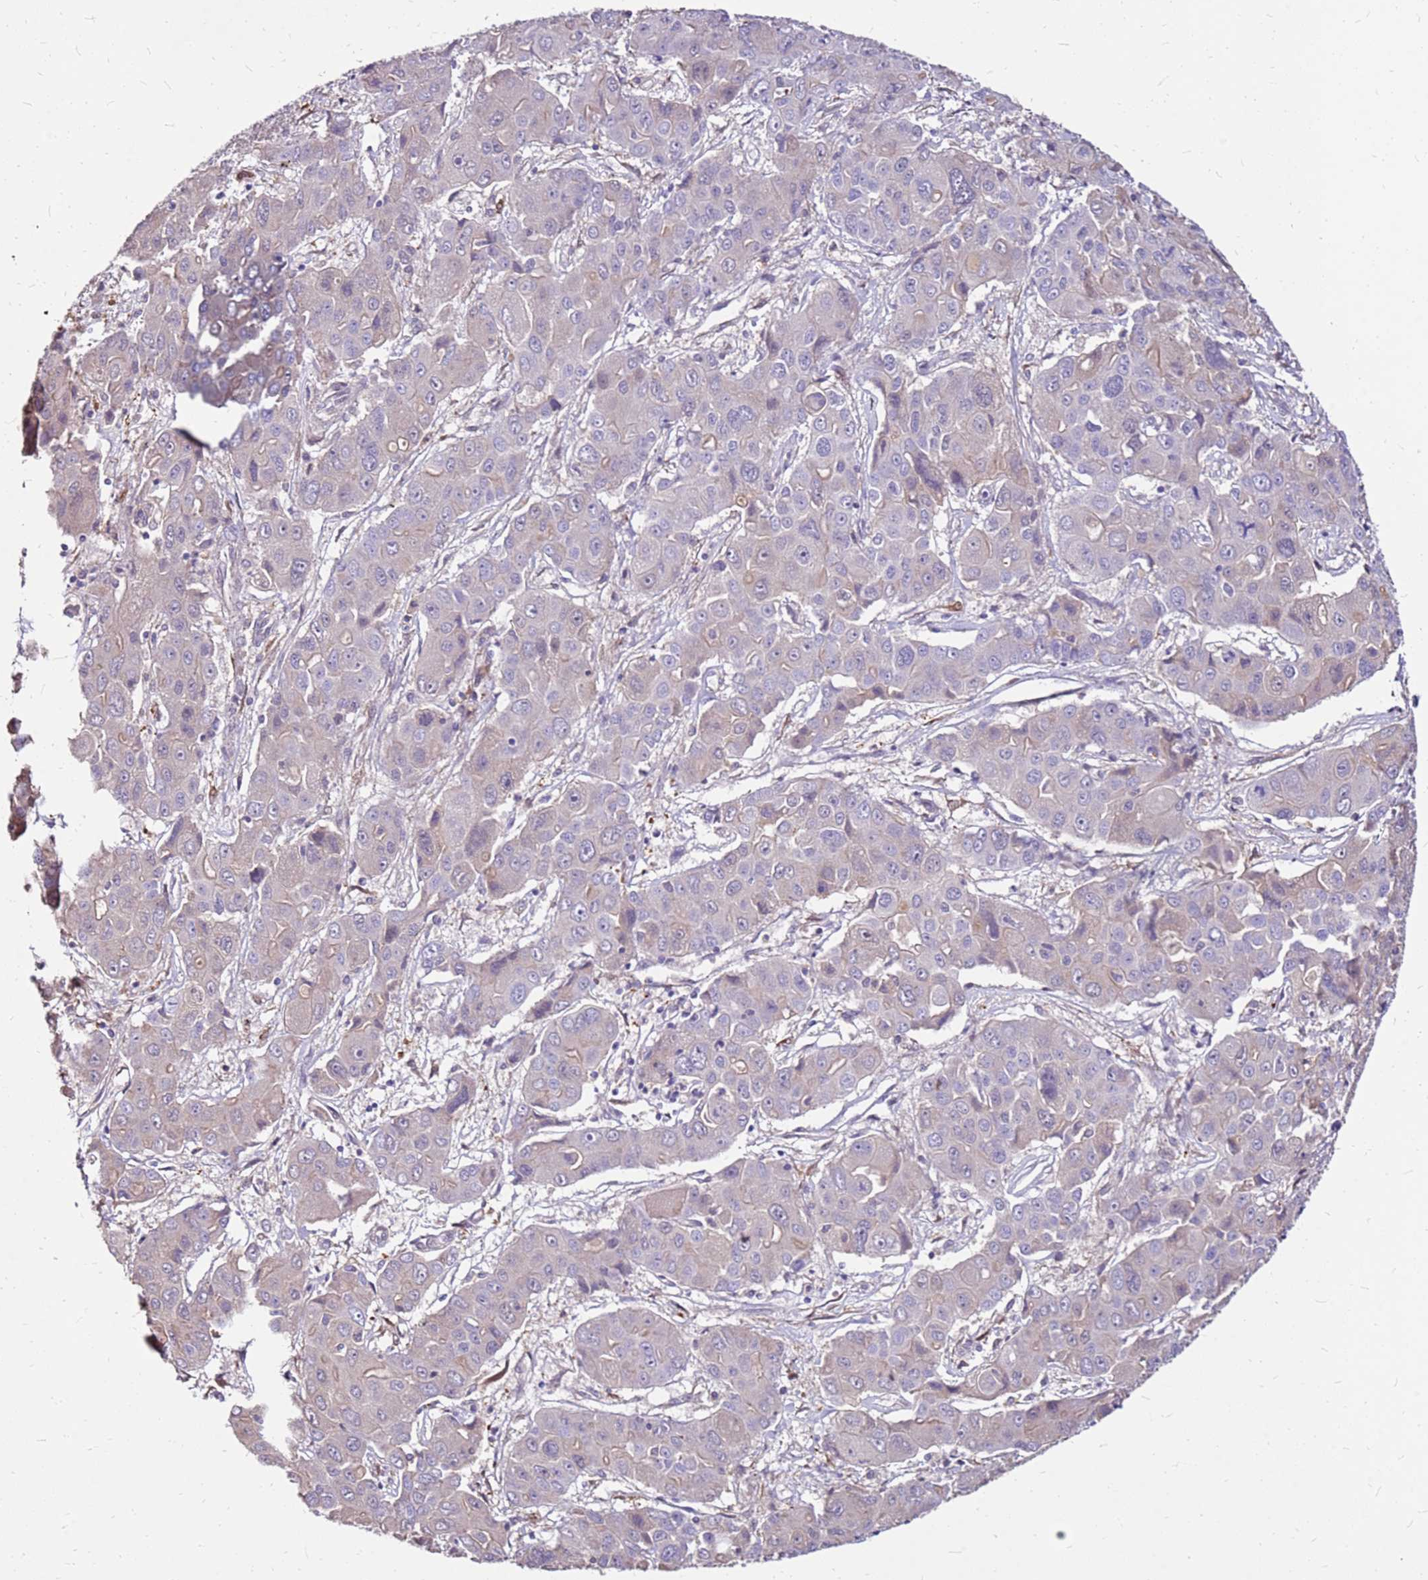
{"staining": {"intensity": "weak", "quantity": "25%-75%", "location": "cytoplasmic/membranous"}, "tissue": "liver cancer", "cell_type": "Tumor cells", "image_type": "cancer", "snomed": [{"axis": "morphology", "description": "Cholangiocarcinoma"}, {"axis": "topography", "description": "Liver"}], "caption": "This micrograph exhibits IHC staining of liver cancer (cholangiocarcinoma), with low weak cytoplasmic/membranous positivity in about 25%-75% of tumor cells.", "gene": "ALDH1A3", "patient": {"sex": "male", "age": 67}}